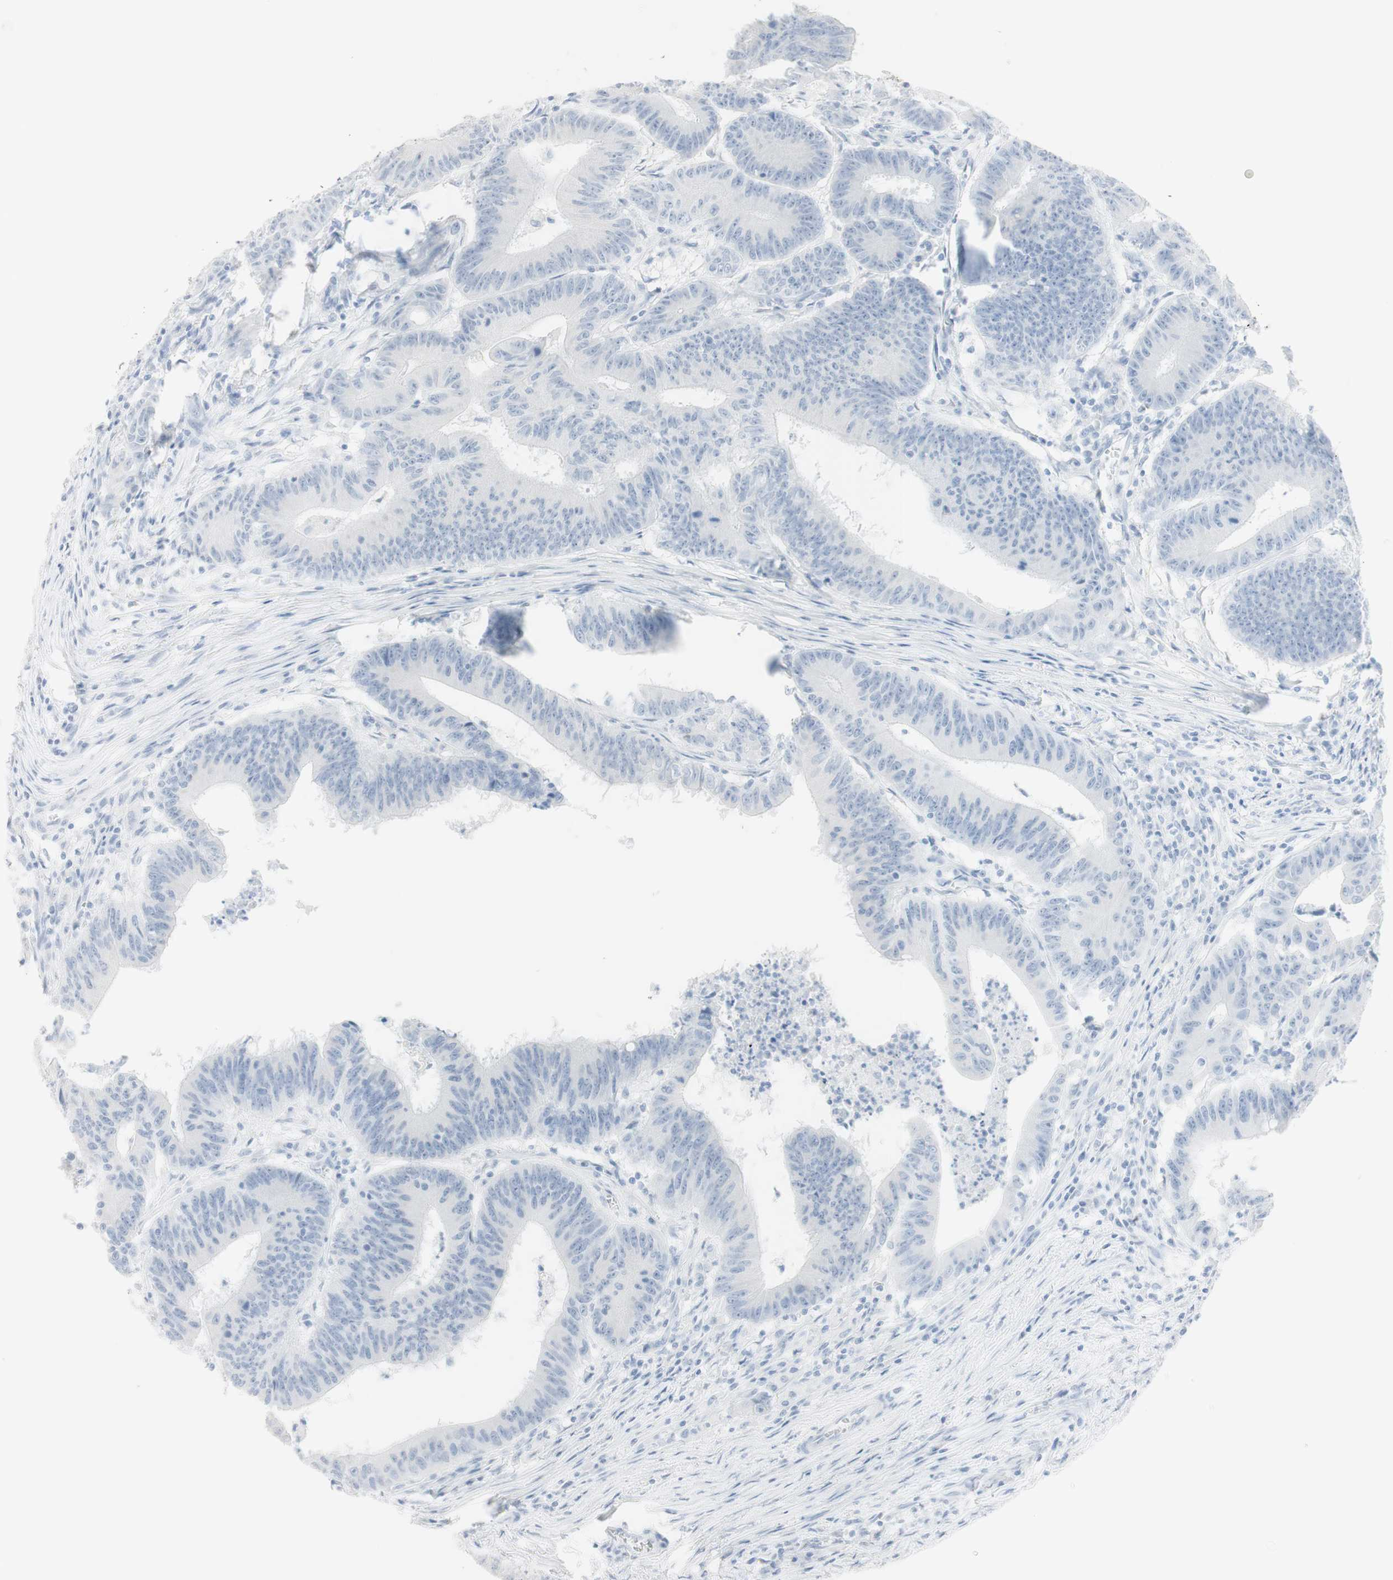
{"staining": {"intensity": "negative", "quantity": "none", "location": "none"}, "tissue": "colorectal cancer", "cell_type": "Tumor cells", "image_type": "cancer", "snomed": [{"axis": "morphology", "description": "Adenocarcinoma, NOS"}, {"axis": "topography", "description": "Colon"}], "caption": "Immunohistochemical staining of colorectal cancer exhibits no significant staining in tumor cells.", "gene": "NAPSA", "patient": {"sex": "male", "age": 45}}